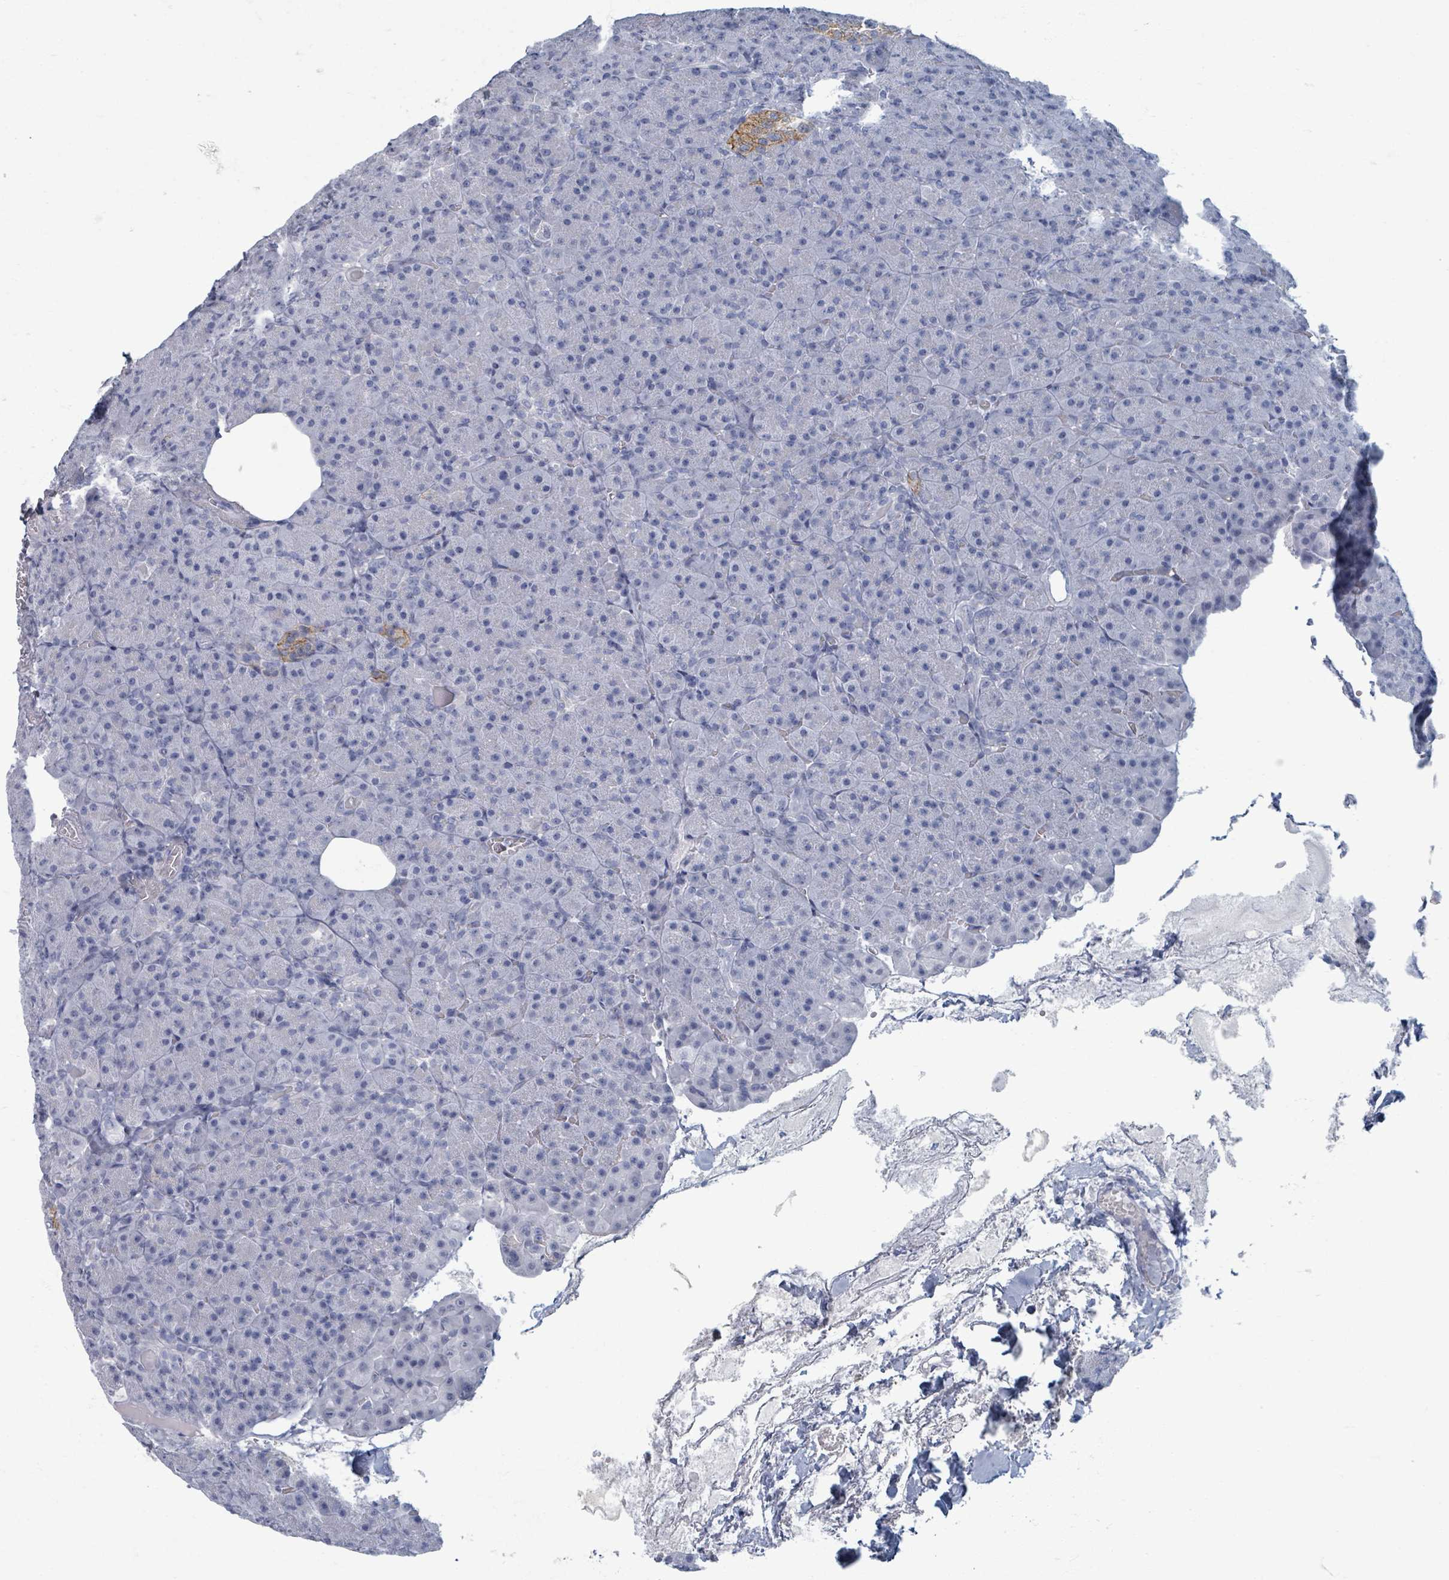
{"staining": {"intensity": "negative", "quantity": "none", "location": "none"}, "tissue": "pancreas", "cell_type": "Exocrine glandular cells", "image_type": "normal", "snomed": [{"axis": "morphology", "description": "Normal tissue, NOS"}, {"axis": "topography", "description": "Pancreas"}], "caption": "Immunohistochemistry histopathology image of benign pancreas stained for a protein (brown), which demonstrates no expression in exocrine glandular cells. The staining is performed using DAB (3,3'-diaminobenzidine) brown chromogen with nuclei counter-stained in using hematoxylin.", "gene": "TAS2R1", "patient": {"sex": "male", "age": 63}}